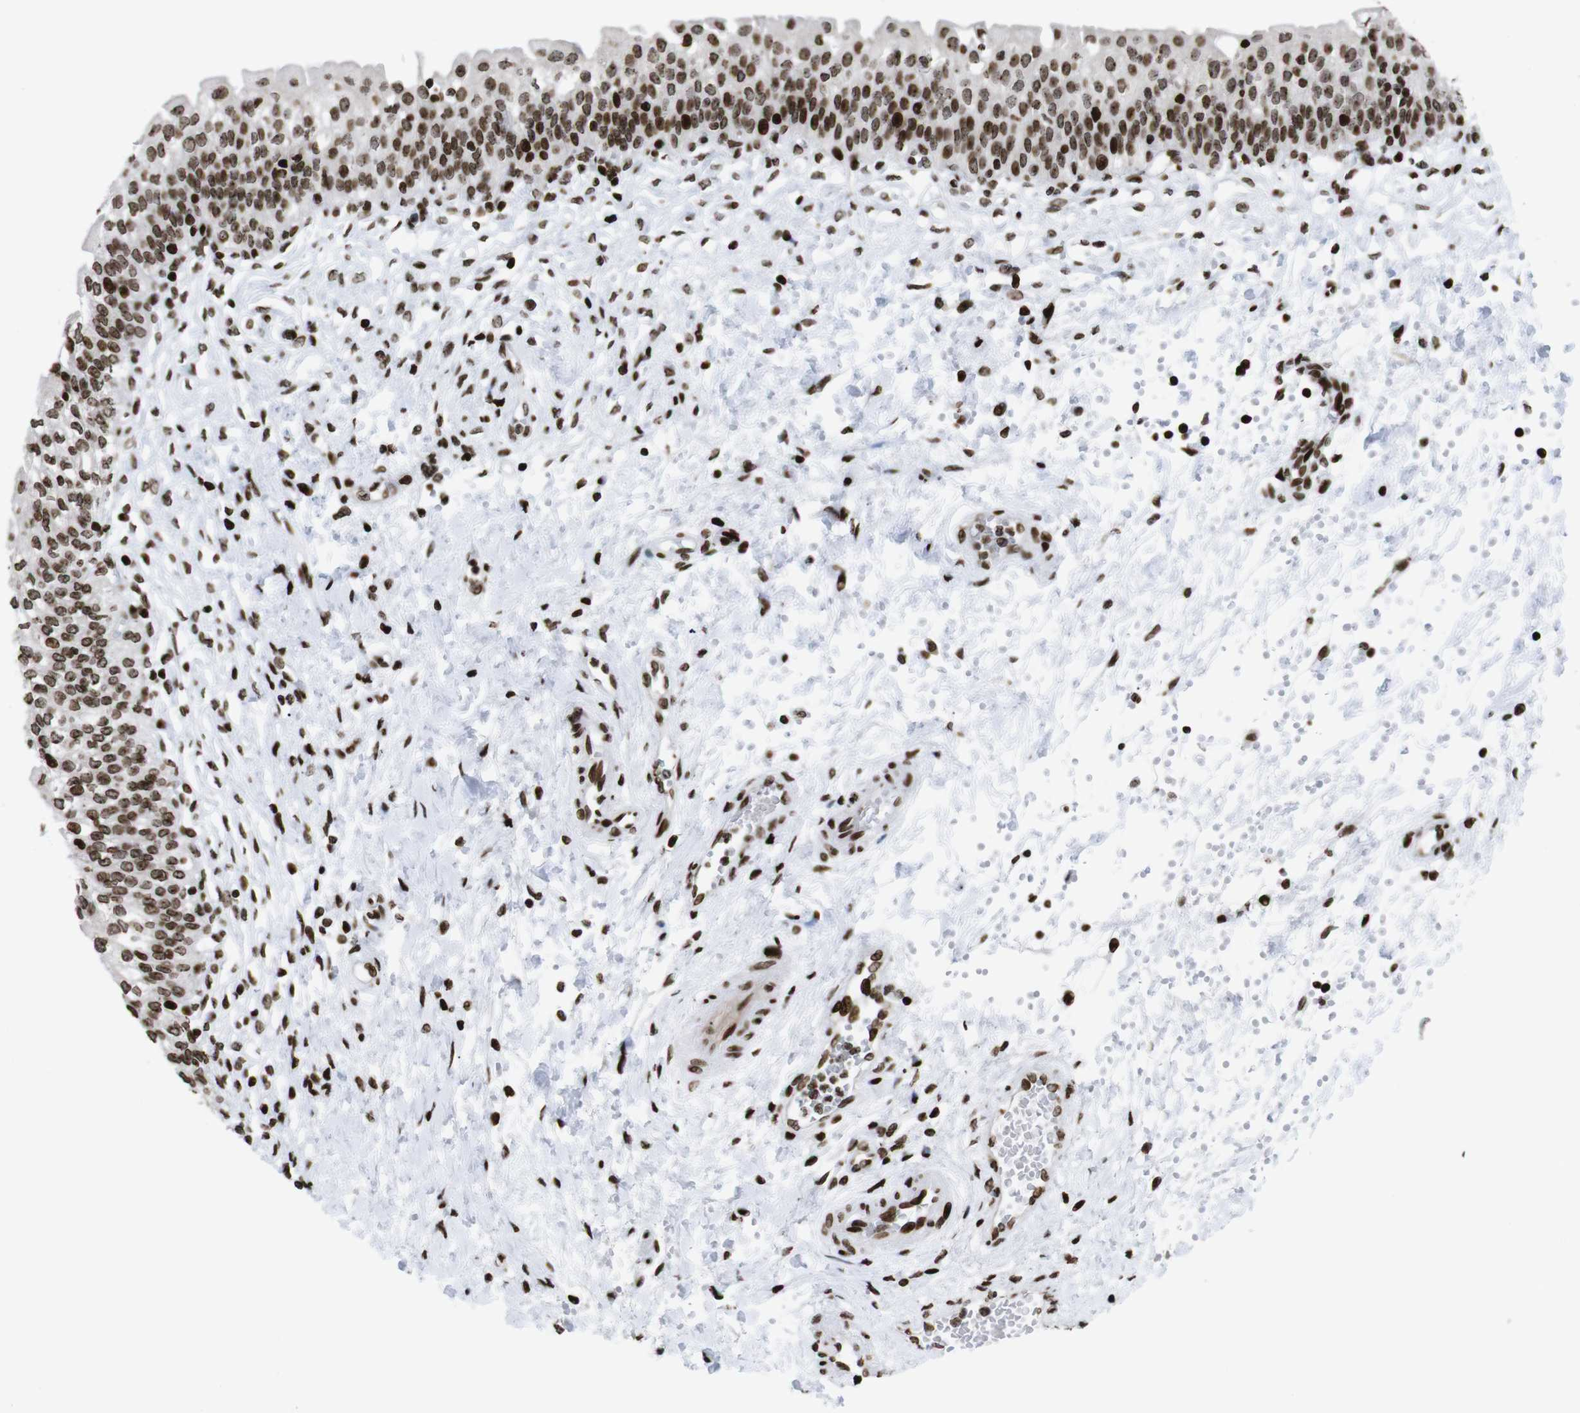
{"staining": {"intensity": "strong", "quantity": ">75%", "location": "nuclear"}, "tissue": "urinary bladder", "cell_type": "Urothelial cells", "image_type": "normal", "snomed": [{"axis": "morphology", "description": "Normal tissue, NOS"}, {"axis": "topography", "description": "Urinary bladder"}], "caption": "A brown stain highlights strong nuclear expression of a protein in urothelial cells of normal human urinary bladder. The protein of interest is shown in brown color, while the nuclei are stained blue.", "gene": "H1", "patient": {"sex": "male", "age": 55}}